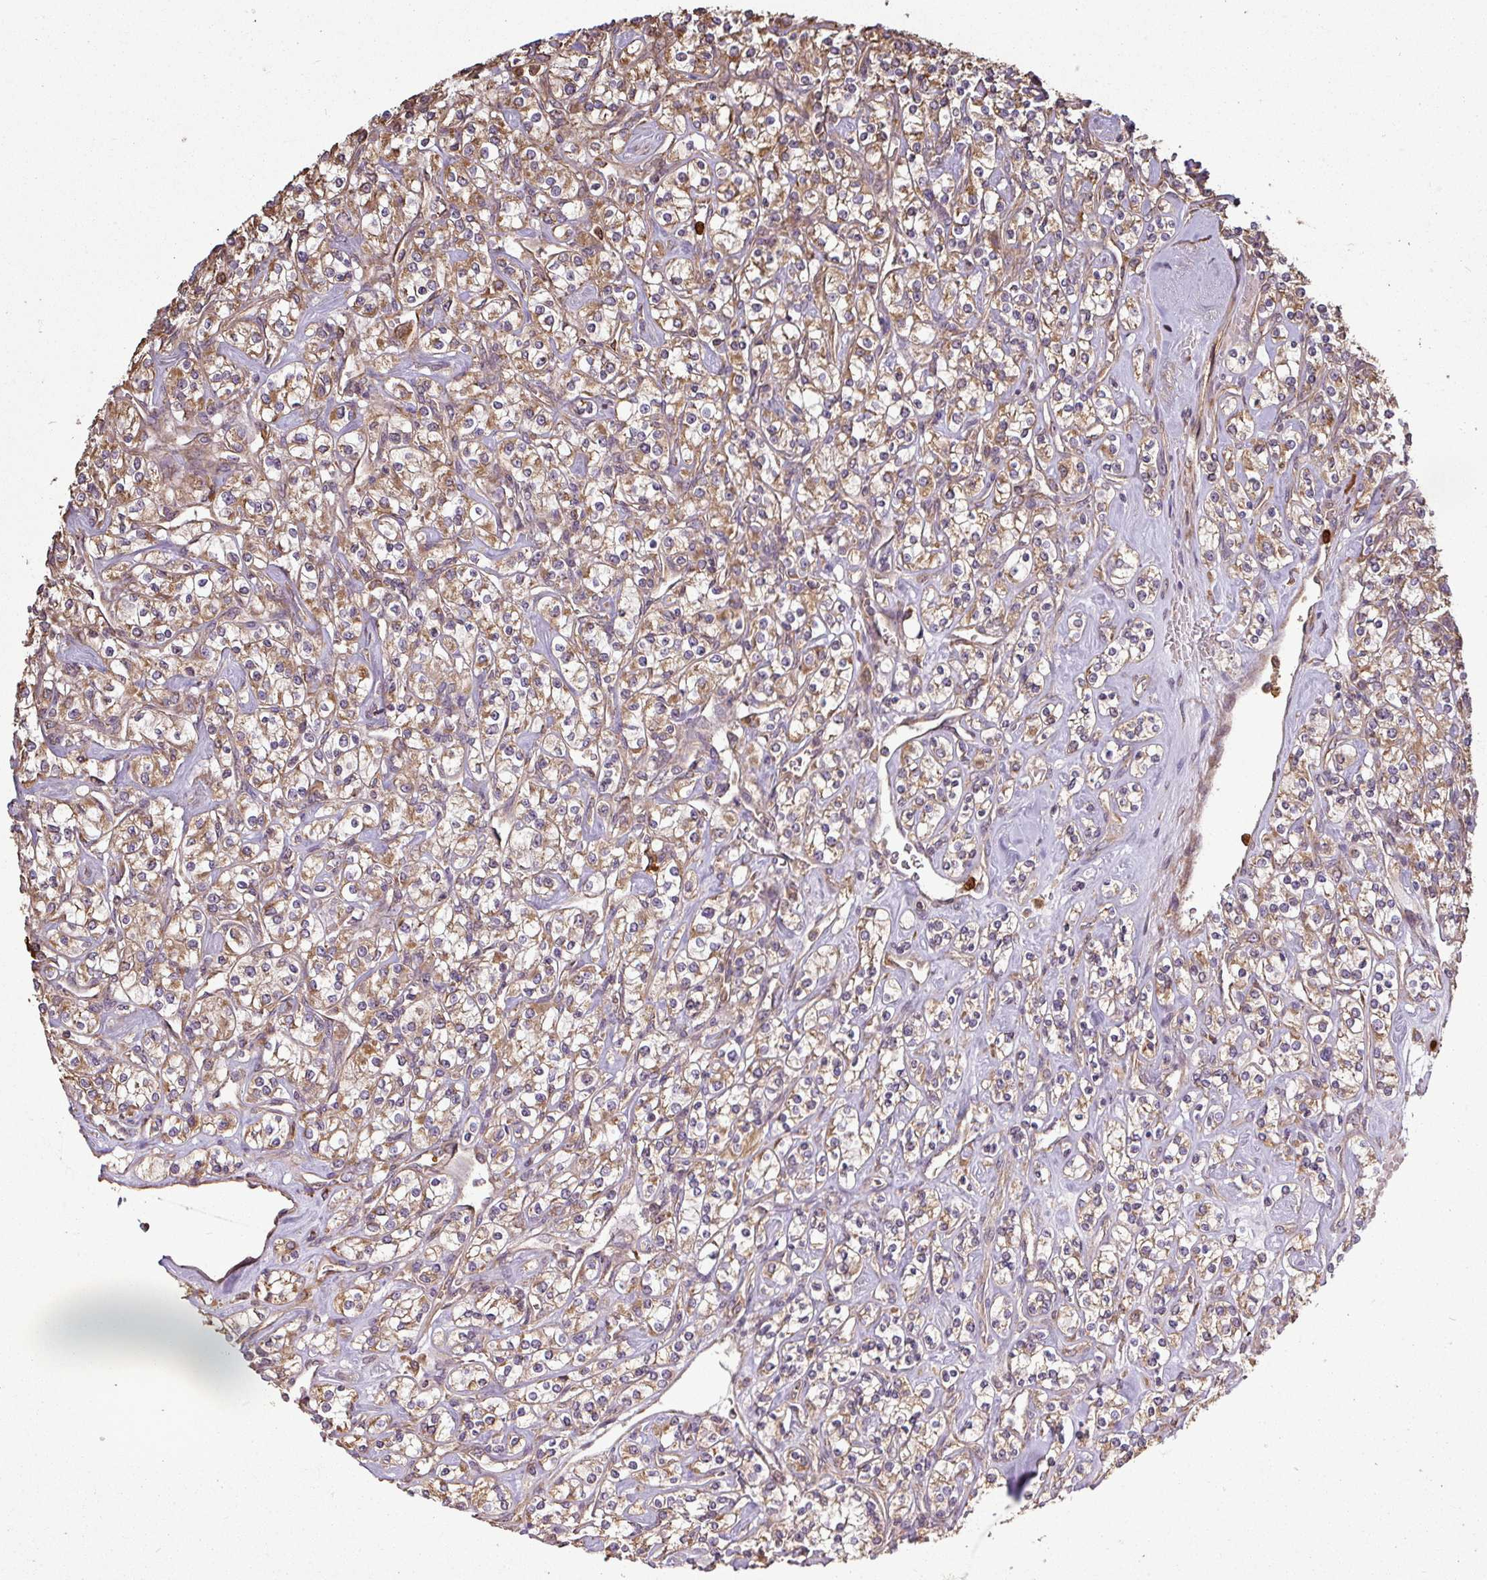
{"staining": {"intensity": "moderate", "quantity": ">75%", "location": "cytoplasmic/membranous"}, "tissue": "renal cancer", "cell_type": "Tumor cells", "image_type": "cancer", "snomed": [{"axis": "morphology", "description": "Adenocarcinoma, NOS"}, {"axis": "topography", "description": "Kidney"}], "caption": "Tumor cells demonstrate medium levels of moderate cytoplasmic/membranous staining in about >75% of cells in human renal adenocarcinoma. (Stains: DAB (3,3'-diaminobenzidine) in brown, nuclei in blue, Microscopy: brightfield microscopy at high magnification).", "gene": "PLEKHM1", "patient": {"sex": "male", "age": 77}}